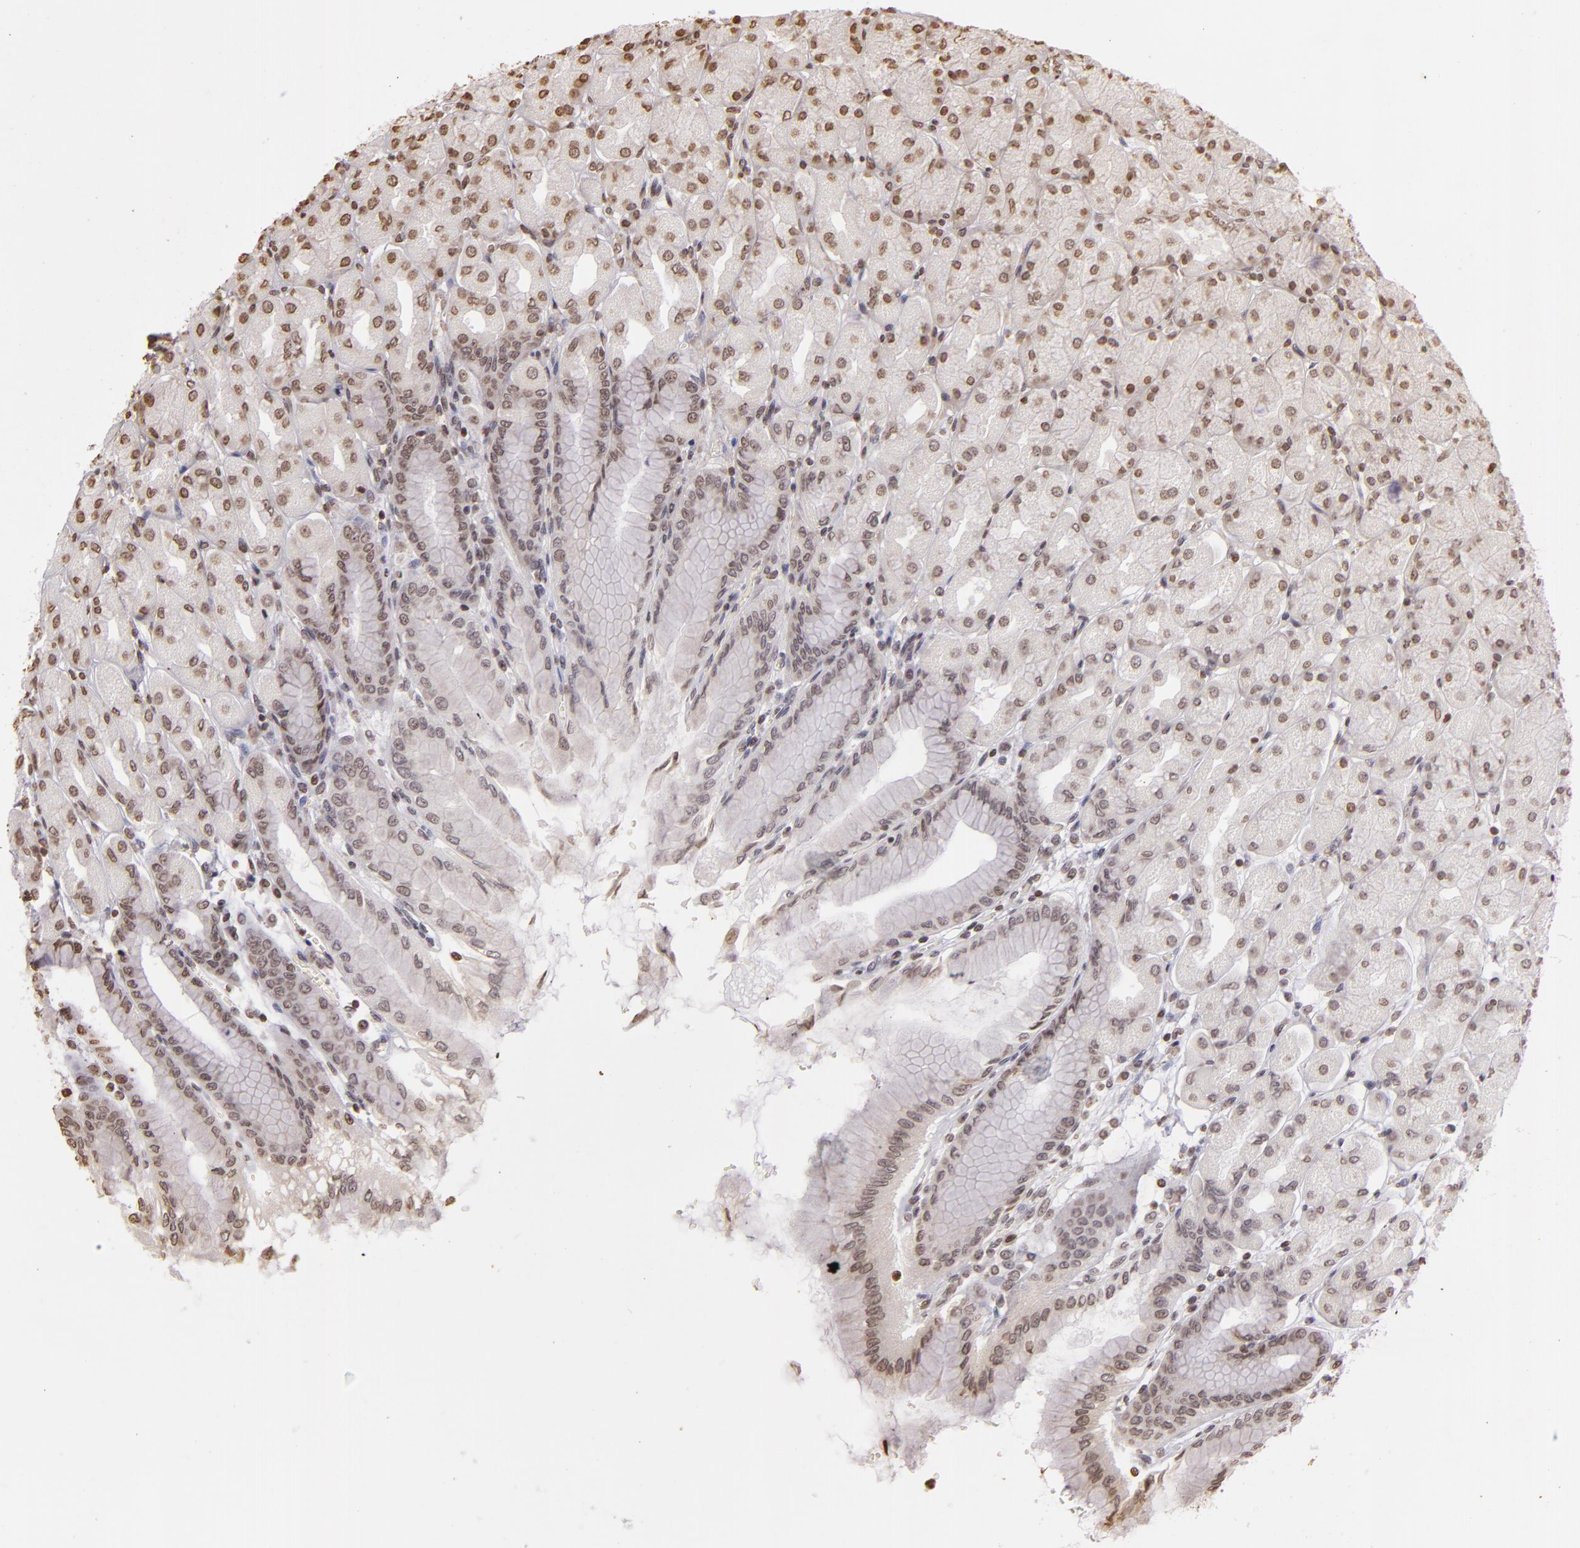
{"staining": {"intensity": "moderate", "quantity": "25%-75%", "location": "nuclear"}, "tissue": "stomach", "cell_type": "Glandular cells", "image_type": "normal", "snomed": [{"axis": "morphology", "description": "Normal tissue, NOS"}, {"axis": "topography", "description": "Stomach, upper"}], "caption": "Immunohistochemistry (IHC) staining of benign stomach, which reveals medium levels of moderate nuclear positivity in about 25%-75% of glandular cells indicating moderate nuclear protein positivity. The staining was performed using DAB (3,3'-diaminobenzidine) (brown) for protein detection and nuclei were counterstained in hematoxylin (blue).", "gene": "THRB", "patient": {"sex": "female", "age": 56}}